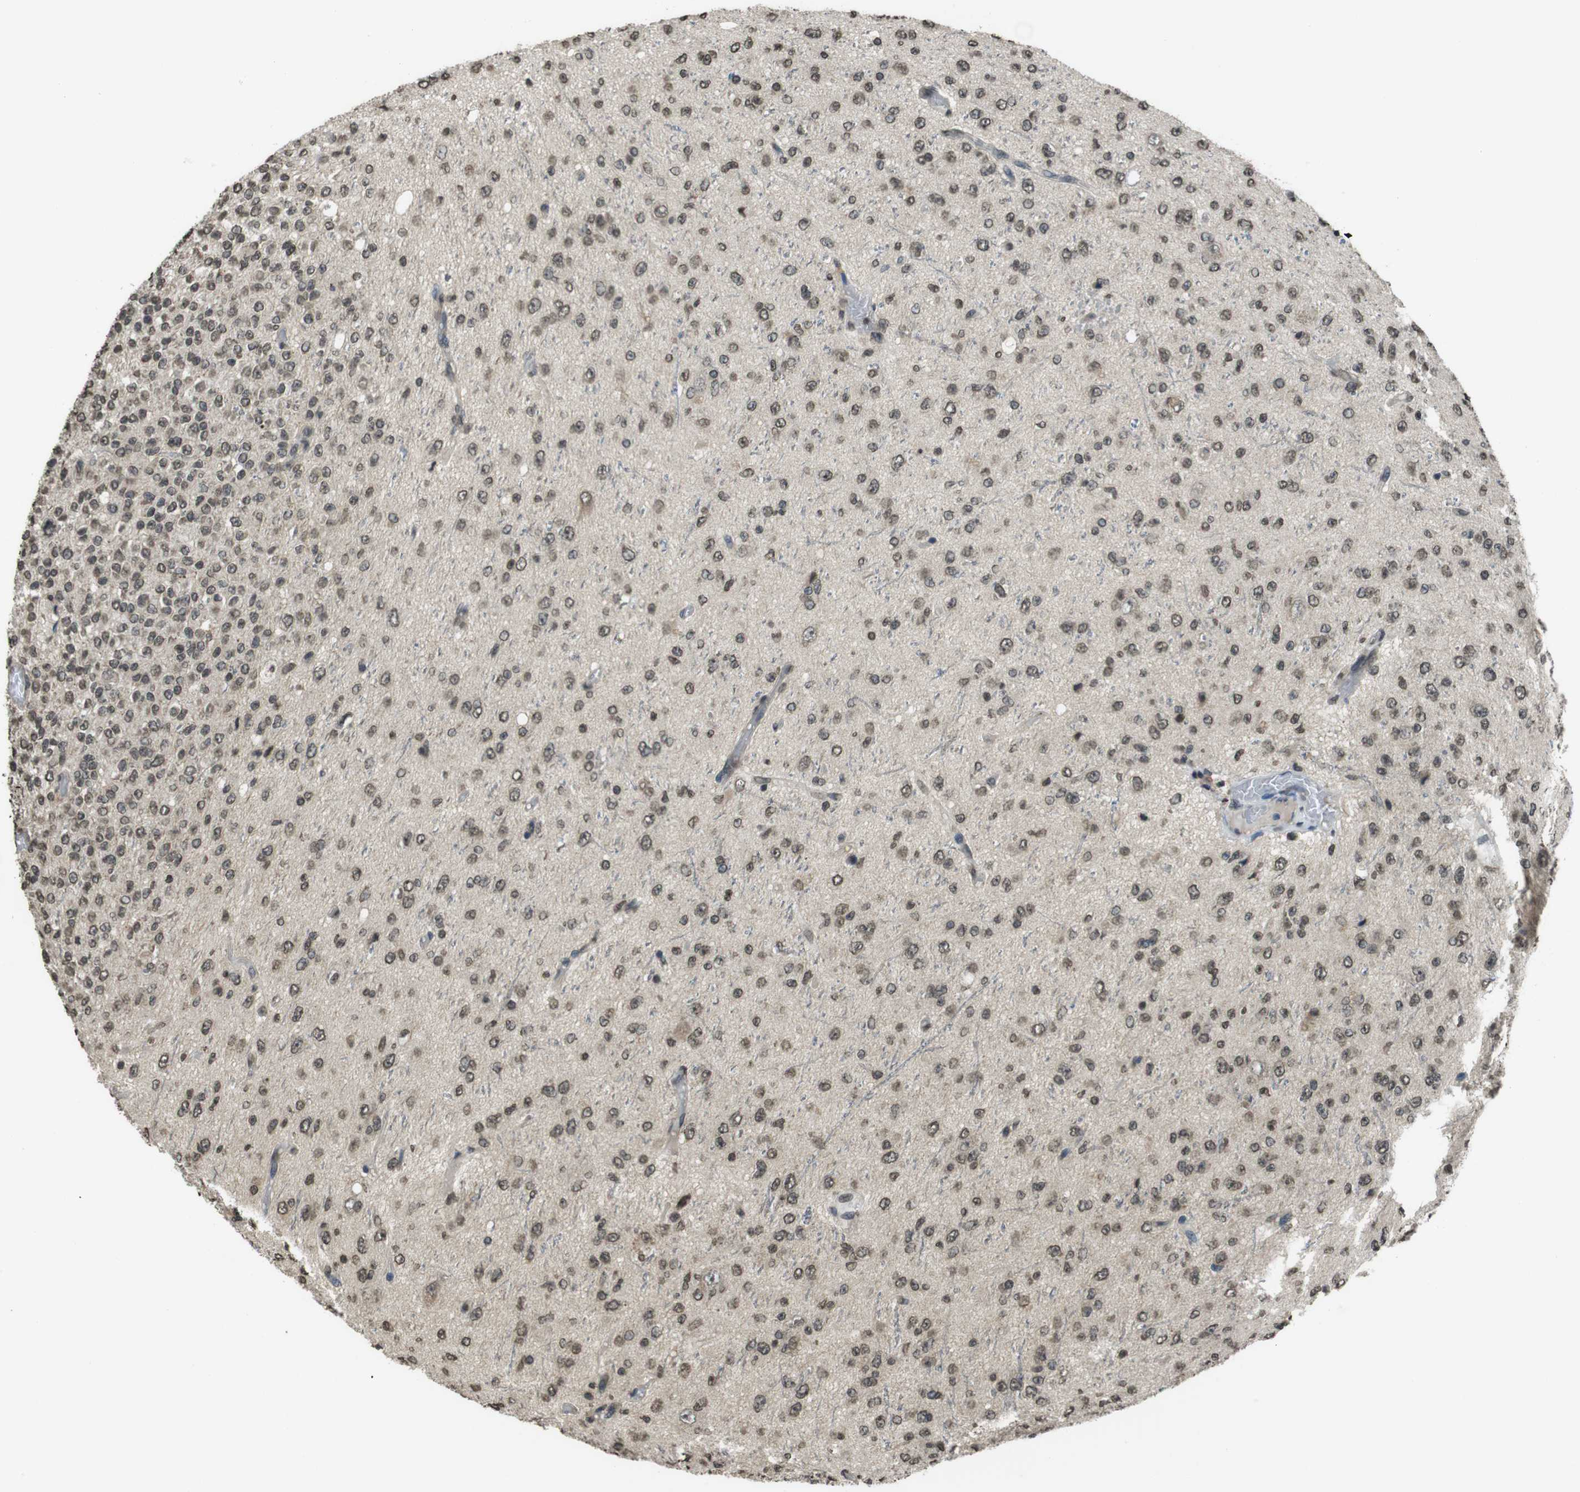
{"staining": {"intensity": "weak", "quantity": "25%-75%", "location": "nuclear"}, "tissue": "glioma", "cell_type": "Tumor cells", "image_type": "cancer", "snomed": [{"axis": "morphology", "description": "Glioma, malignant, High grade"}, {"axis": "topography", "description": "pancreas cauda"}], "caption": "Approximately 25%-75% of tumor cells in human glioma demonstrate weak nuclear protein staining as visualized by brown immunohistochemical staining.", "gene": "MAF", "patient": {"sex": "male", "age": 60}}